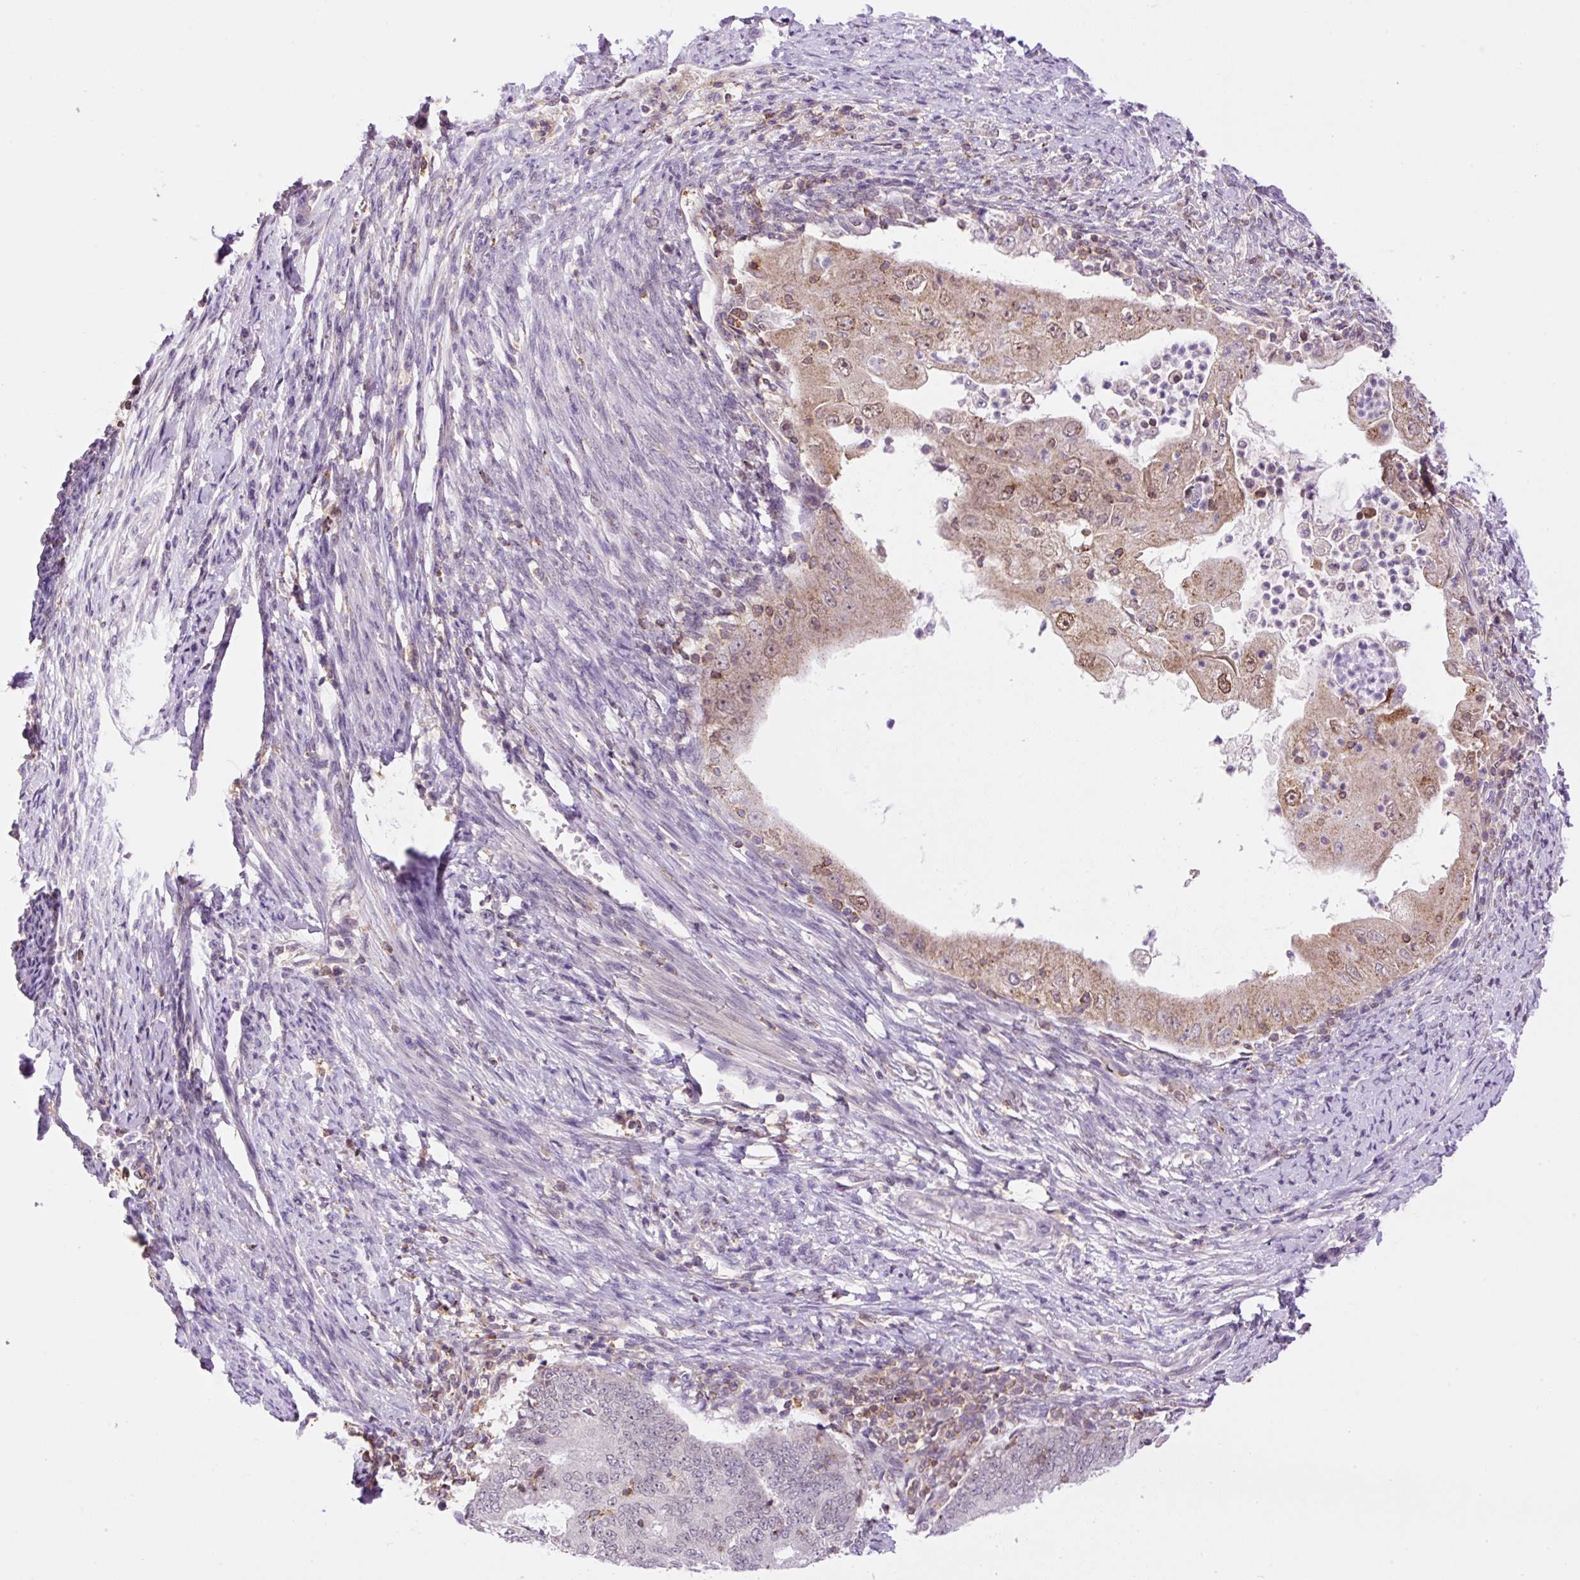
{"staining": {"intensity": "moderate", "quantity": "<25%", "location": "cytoplasmic/membranous,nuclear"}, "tissue": "endometrial cancer", "cell_type": "Tumor cells", "image_type": "cancer", "snomed": [{"axis": "morphology", "description": "Adenocarcinoma, NOS"}, {"axis": "topography", "description": "Endometrium"}], "caption": "Endometrial cancer was stained to show a protein in brown. There is low levels of moderate cytoplasmic/membranous and nuclear positivity in about <25% of tumor cells.", "gene": "CARD11", "patient": {"sex": "female", "age": 70}}